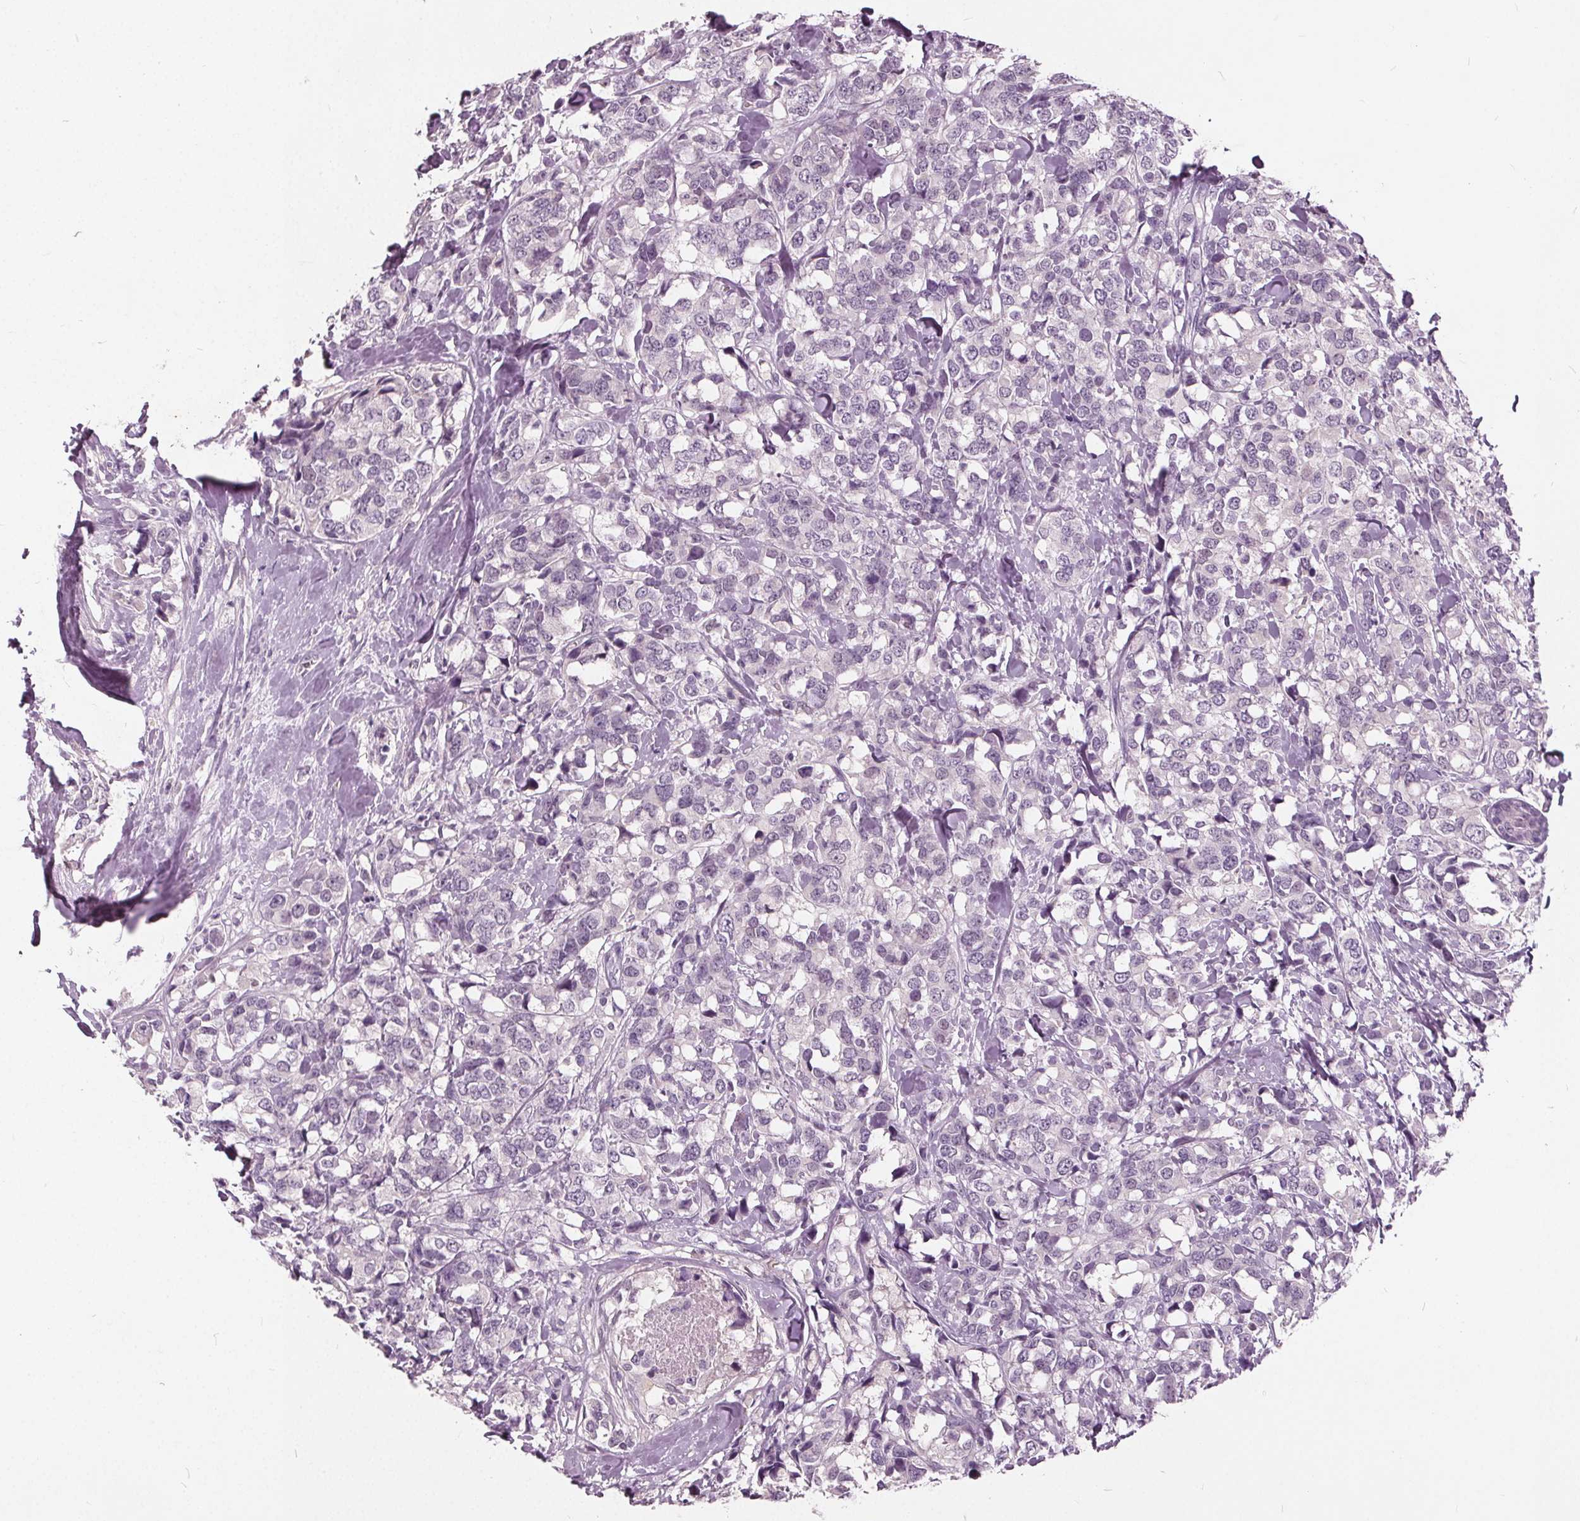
{"staining": {"intensity": "negative", "quantity": "none", "location": "none"}, "tissue": "breast cancer", "cell_type": "Tumor cells", "image_type": "cancer", "snomed": [{"axis": "morphology", "description": "Lobular carcinoma"}, {"axis": "topography", "description": "Breast"}], "caption": "IHC photomicrograph of lobular carcinoma (breast) stained for a protein (brown), which displays no staining in tumor cells.", "gene": "TKFC", "patient": {"sex": "female", "age": 59}}